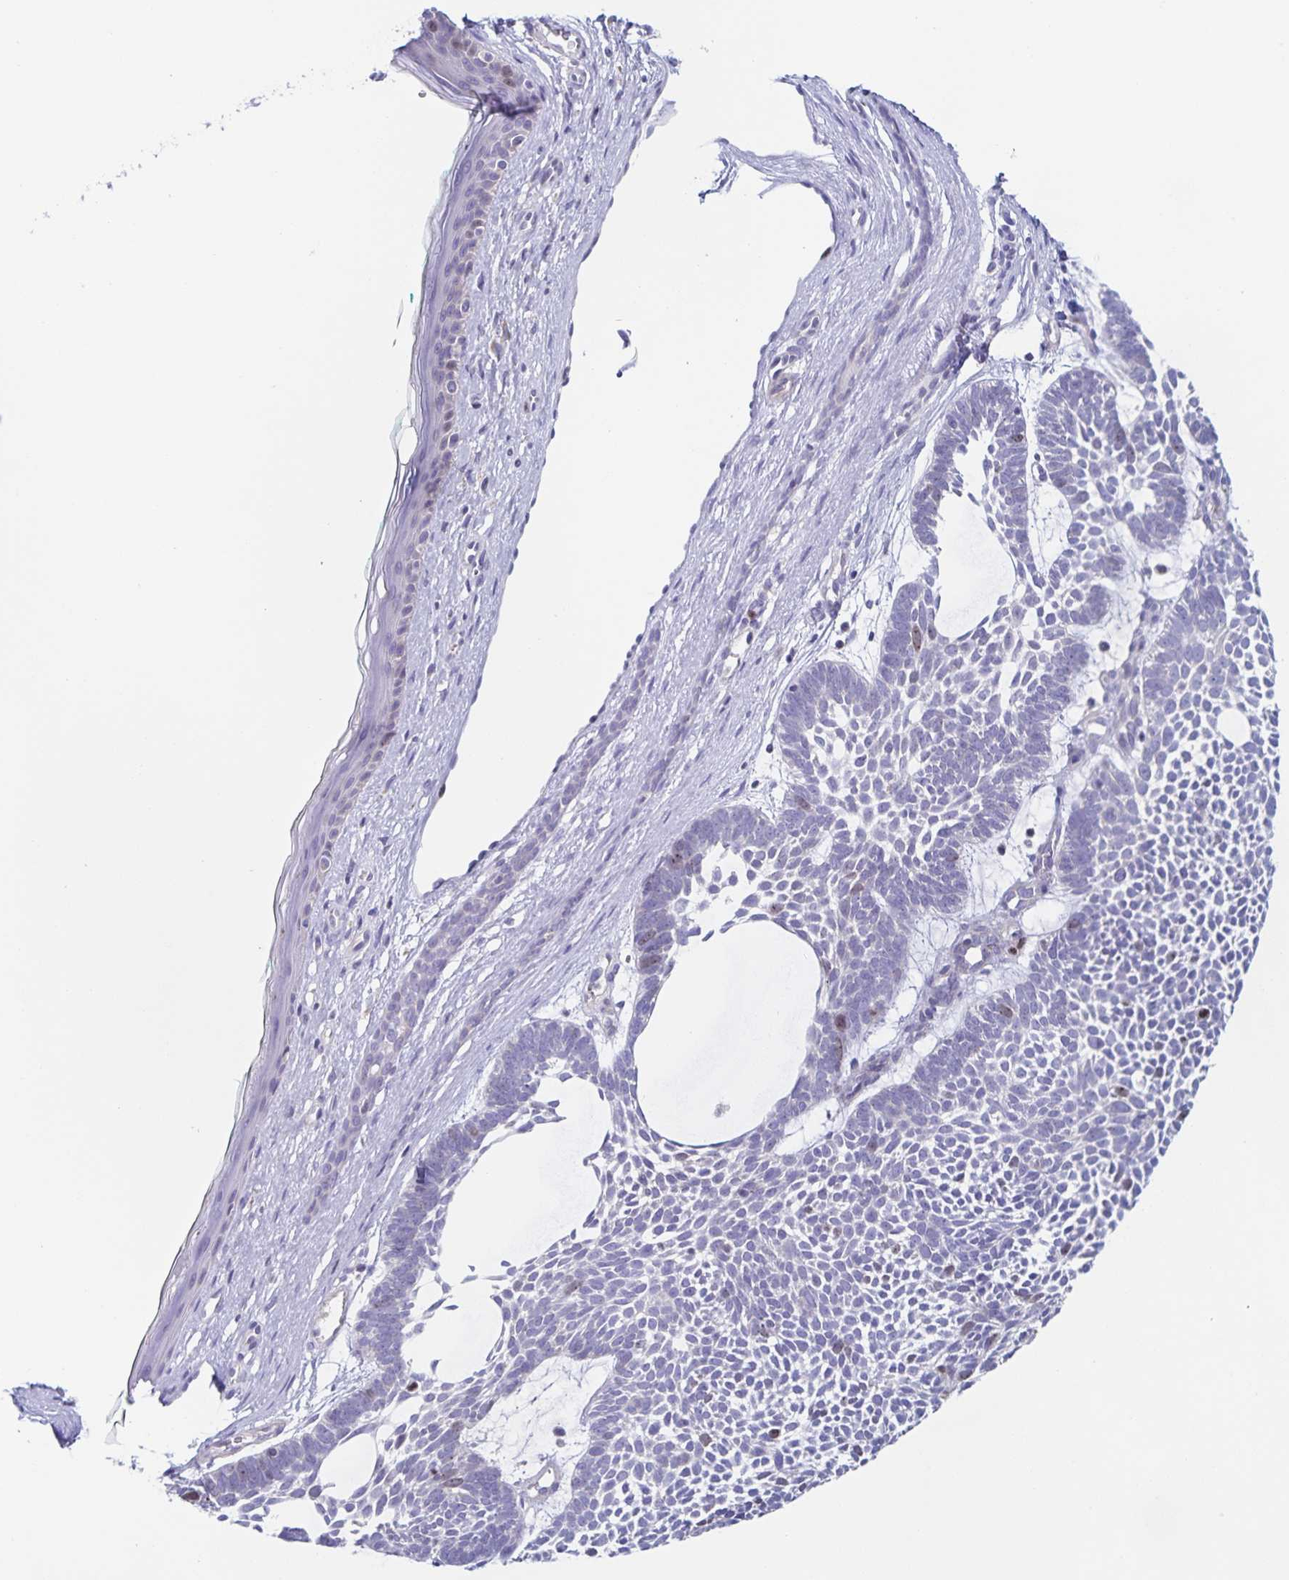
{"staining": {"intensity": "weak", "quantity": "<25%", "location": "nuclear"}, "tissue": "skin cancer", "cell_type": "Tumor cells", "image_type": "cancer", "snomed": [{"axis": "morphology", "description": "Basal cell carcinoma"}, {"axis": "topography", "description": "Skin"}, {"axis": "topography", "description": "Skin of face"}], "caption": "The photomicrograph reveals no staining of tumor cells in basal cell carcinoma (skin).", "gene": "CENPH", "patient": {"sex": "male", "age": 83}}